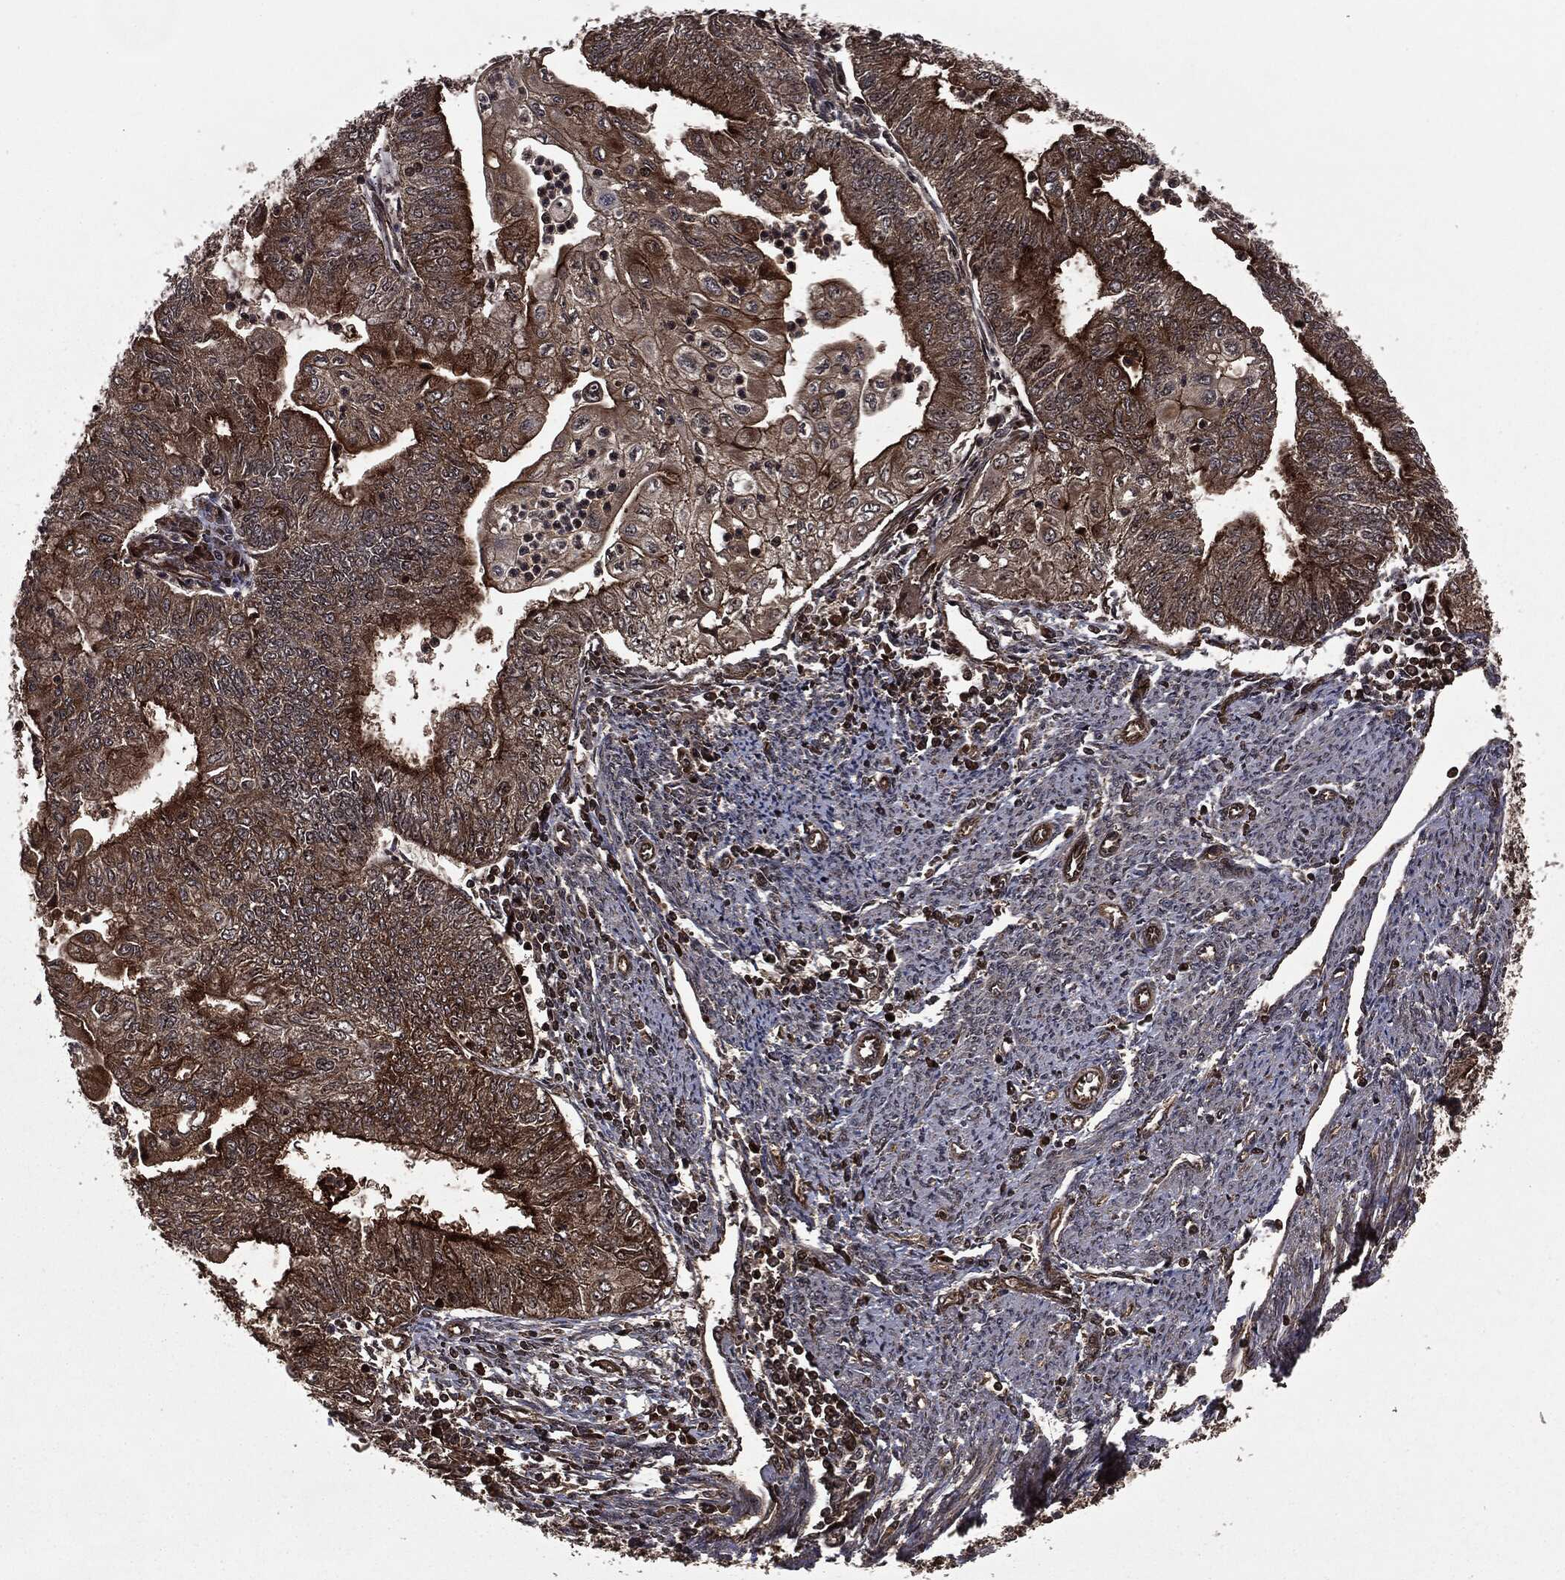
{"staining": {"intensity": "moderate", "quantity": ">75%", "location": "cytoplasmic/membranous"}, "tissue": "endometrial cancer", "cell_type": "Tumor cells", "image_type": "cancer", "snomed": [{"axis": "morphology", "description": "Adenocarcinoma, NOS"}, {"axis": "topography", "description": "Endometrium"}], "caption": "Immunohistochemical staining of human endometrial cancer (adenocarcinoma) shows moderate cytoplasmic/membranous protein staining in about >75% of tumor cells.", "gene": "CARD6", "patient": {"sex": "female", "age": 59}}